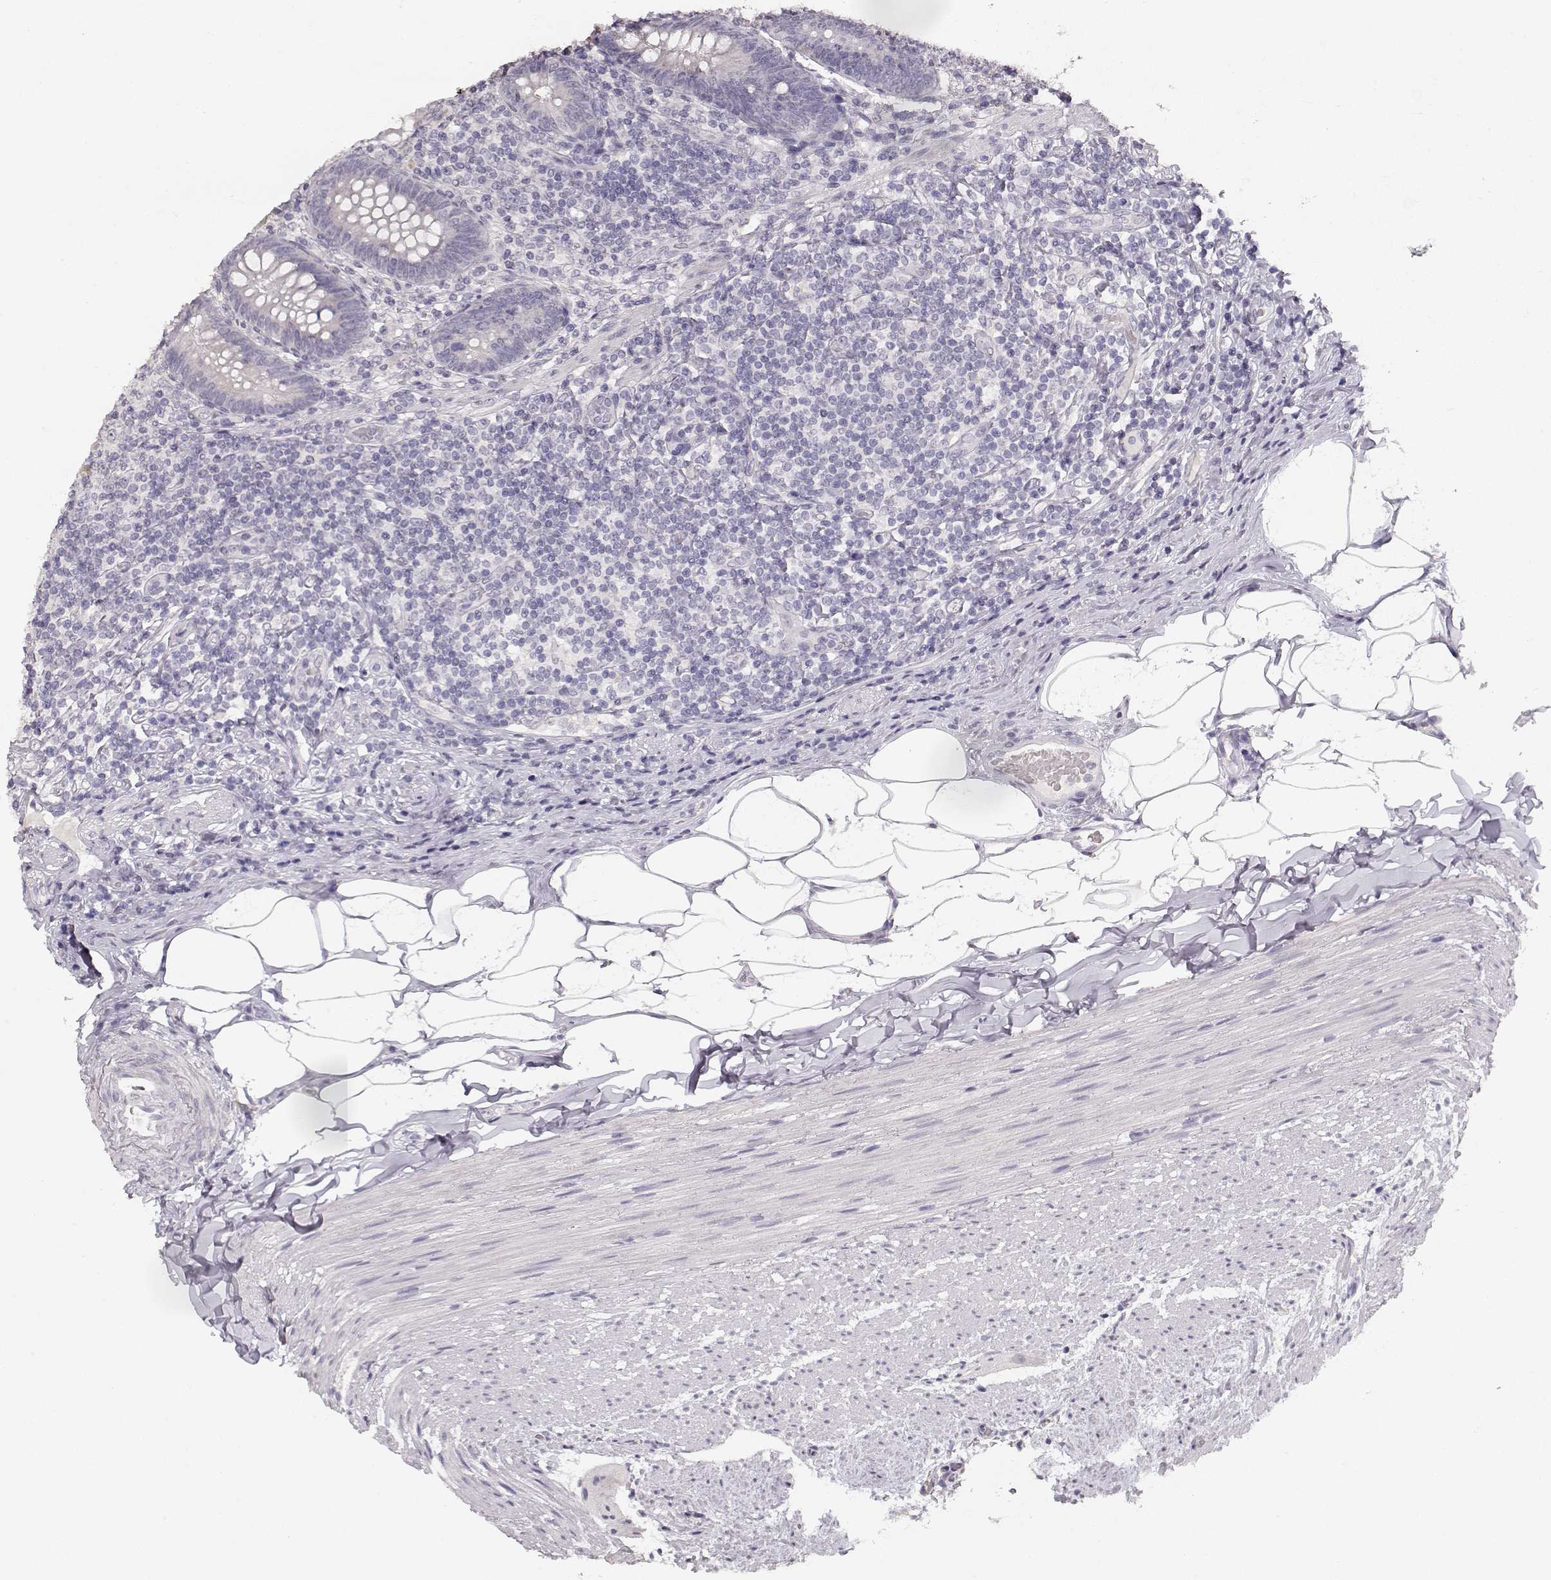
{"staining": {"intensity": "negative", "quantity": "none", "location": "none"}, "tissue": "appendix", "cell_type": "Glandular cells", "image_type": "normal", "snomed": [{"axis": "morphology", "description": "Normal tissue, NOS"}, {"axis": "topography", "description": "Appendix"}], "caption": "Immunohistochemistry photomicrograph of unremarkable appendix stained for a protein (brown), which displays no staining in glandular cells.", "gene": "TPH2", "patient": {"sex": "male", "age": 47}}